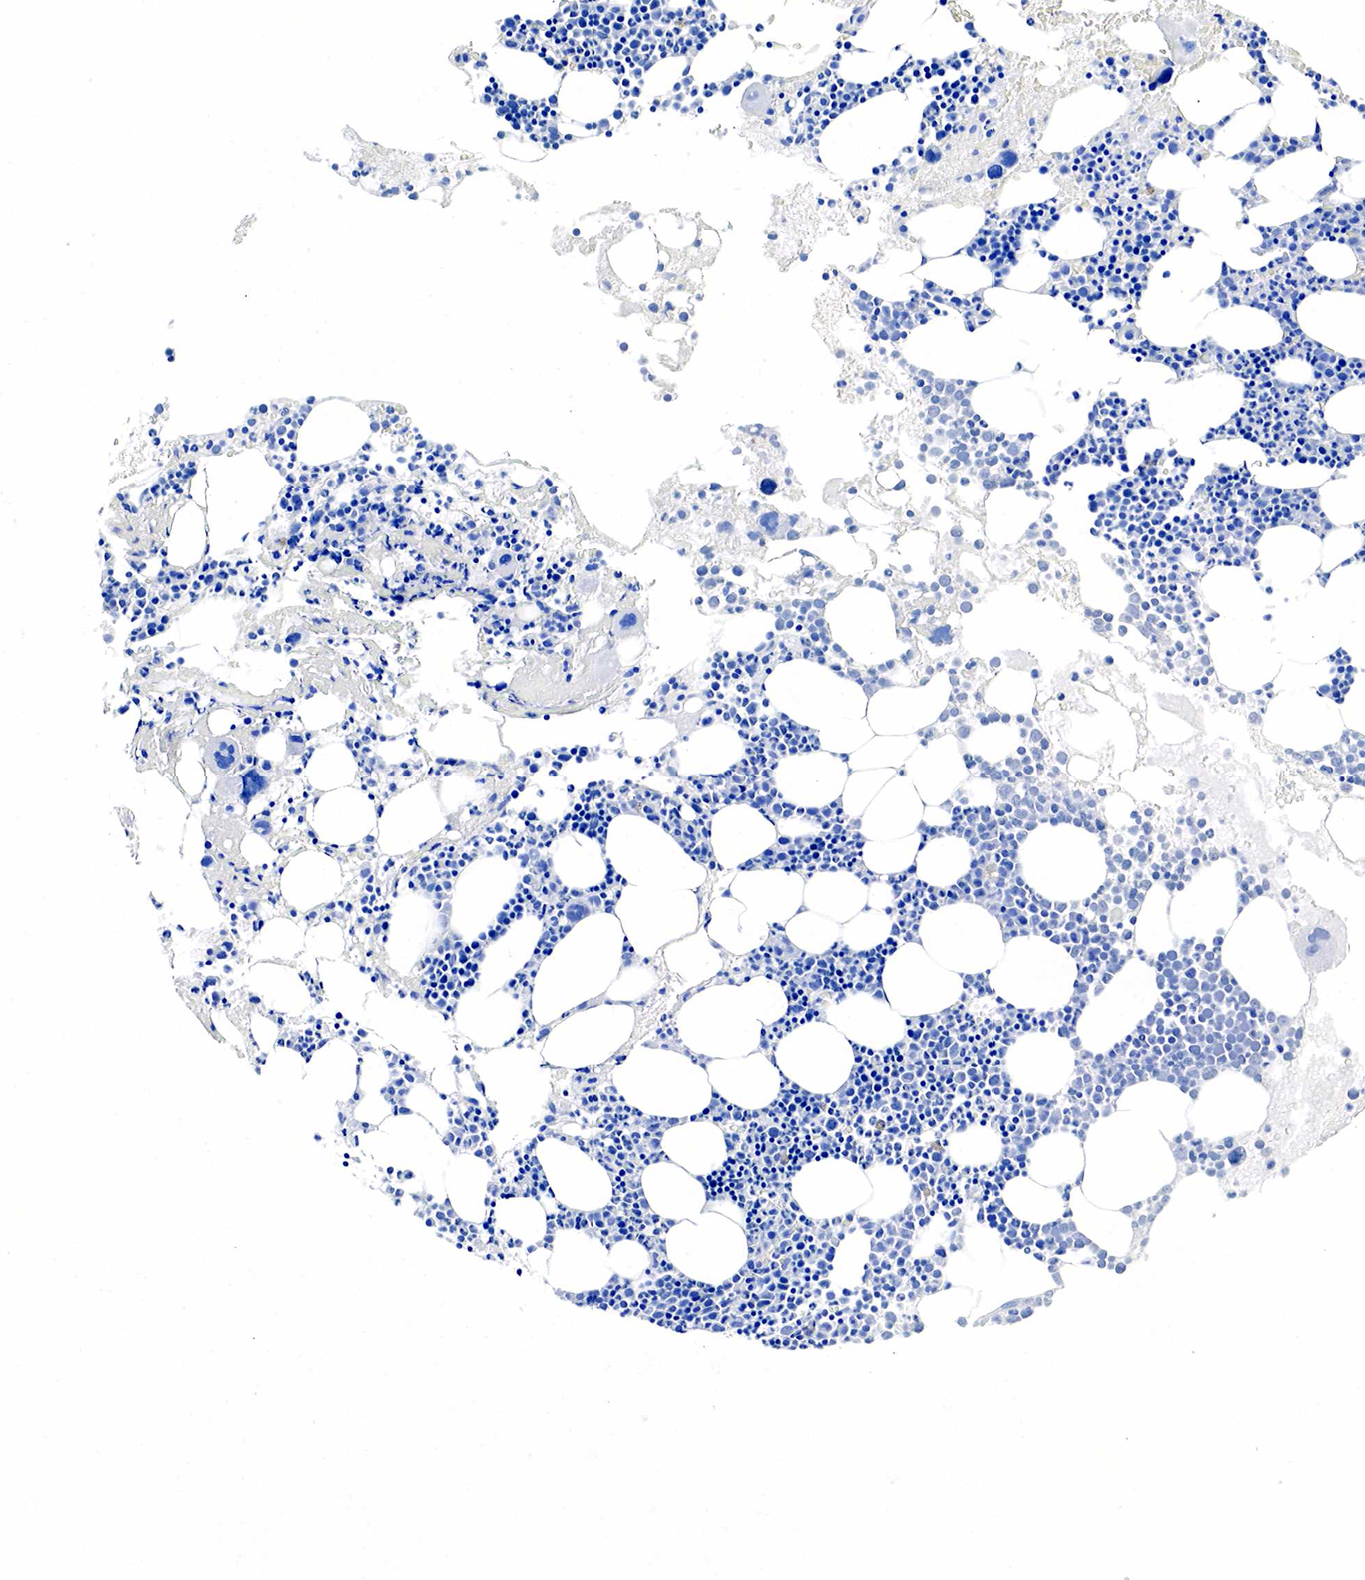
{"staining": {"intensity": "negative", "quantity": "none", "location": "none"}, "tissue": "bone marrow", "cell_type": "Hematopoietic cells", "image_type": "normal", "snomed": [{"axis": "morphology", "description": "Normal tissue, NOS"}, {"axis": "topography", "description": "Bone marrow"}], "caption": "Bone marrow stained for a protein using immunohistochemistry (IHC) reveals no positivity hematopoietic cells.", "gene": "KLK3", "patient": {"sex": "male", "age": 75}}